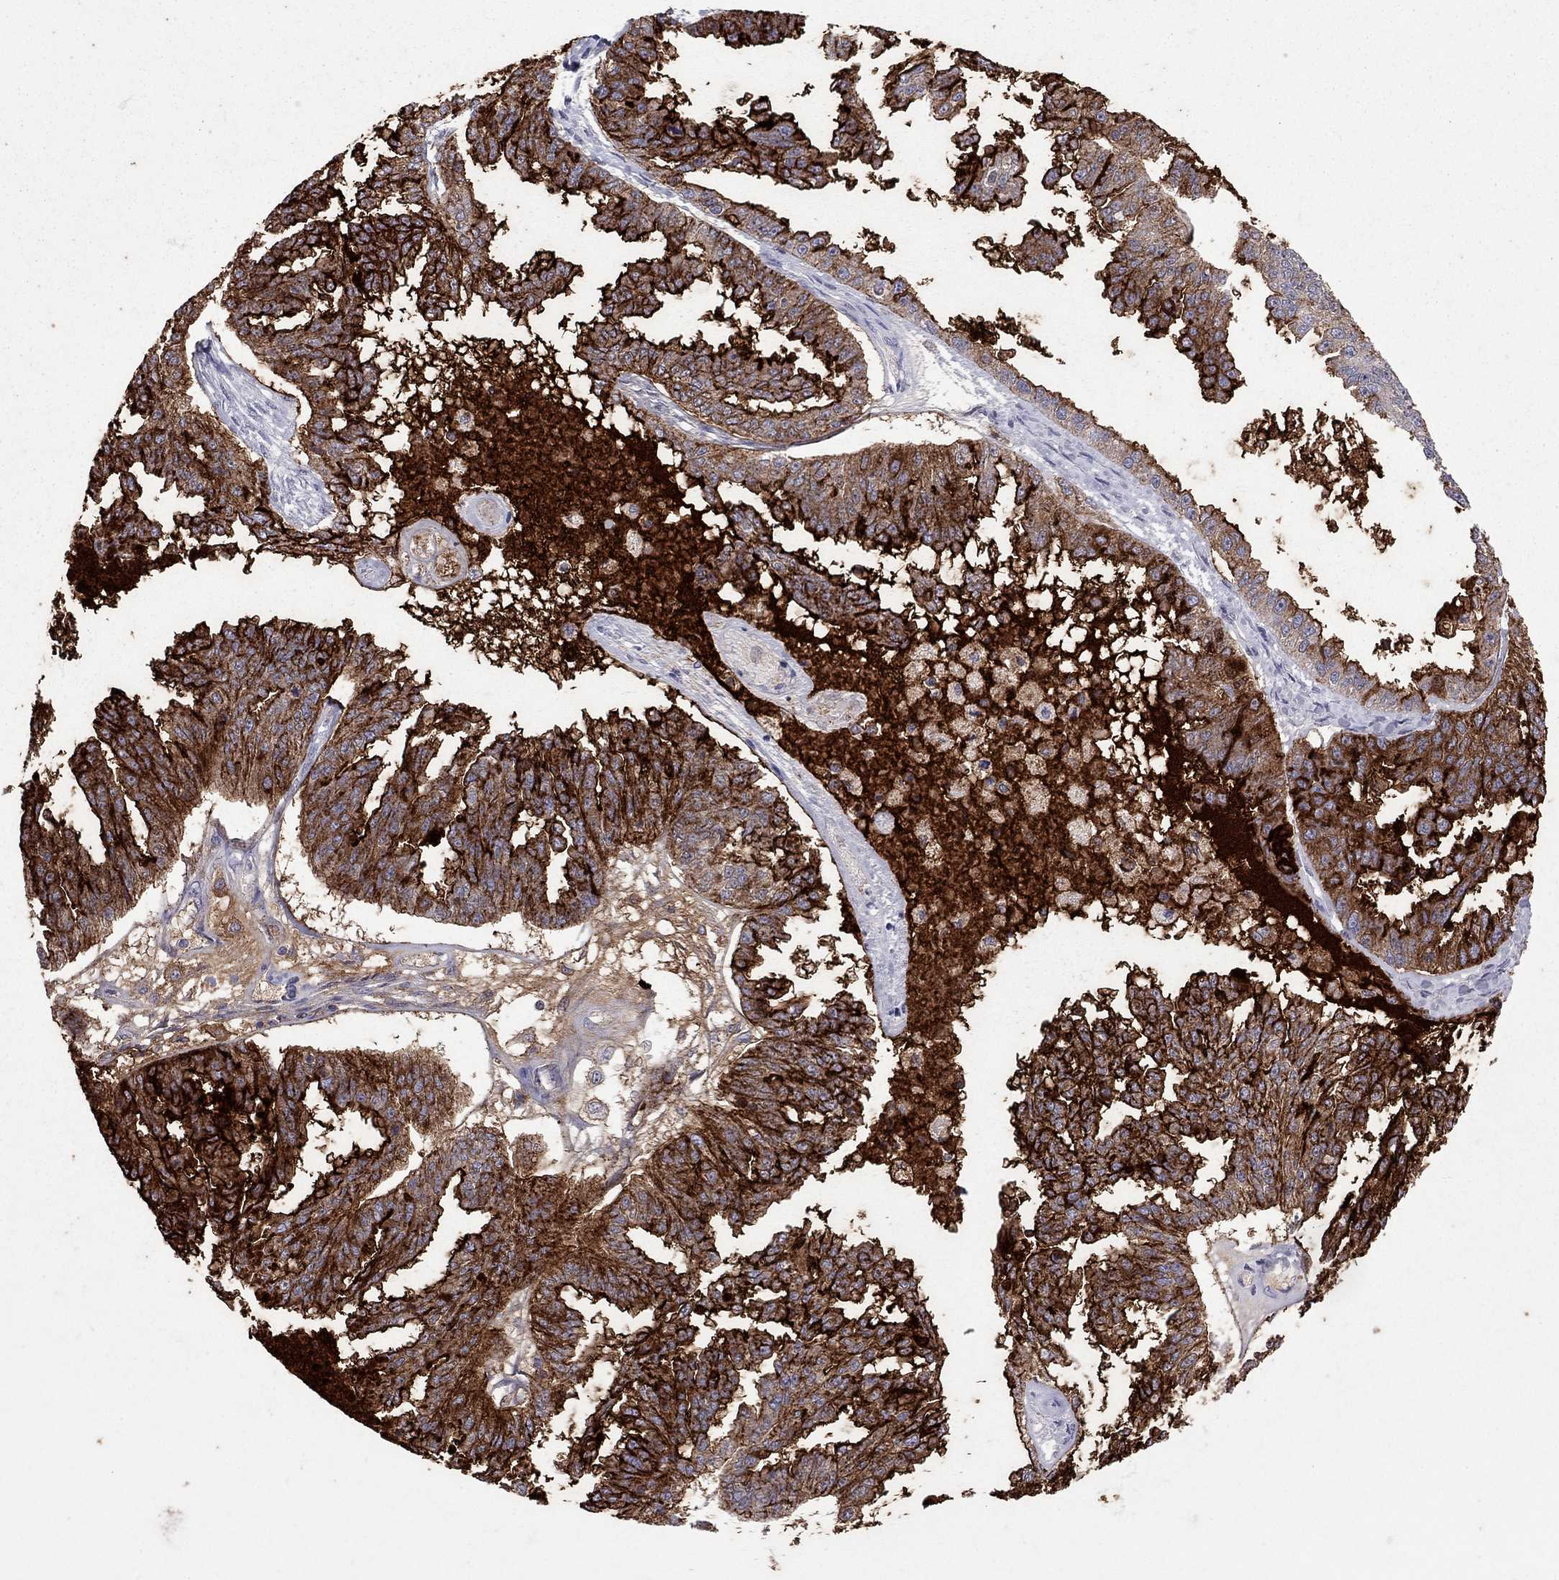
{"staining": {"intensity": "strong", "quantity": ">75%", "location": "cytoplasmic/membranous"}, "tissue": "ovarian cancer", "cell_type": "Tumor cells", "image_type": "cancer", "snomed": [{"axis": "morphology", "description": "Cystadenocarcinoma, serous, NOS"}, {"axis": "topography", "description": "Ovary"}], "caption": "About >75% of tumor cells in human ovarian cancer (serous cystadenocarcinoma) display strong cytoplasmic/membranous protein positivity as visualized by brown immunohistochemical staining.", "gene": "MUC16", "patient": {"sex": "female", "age": 58}}